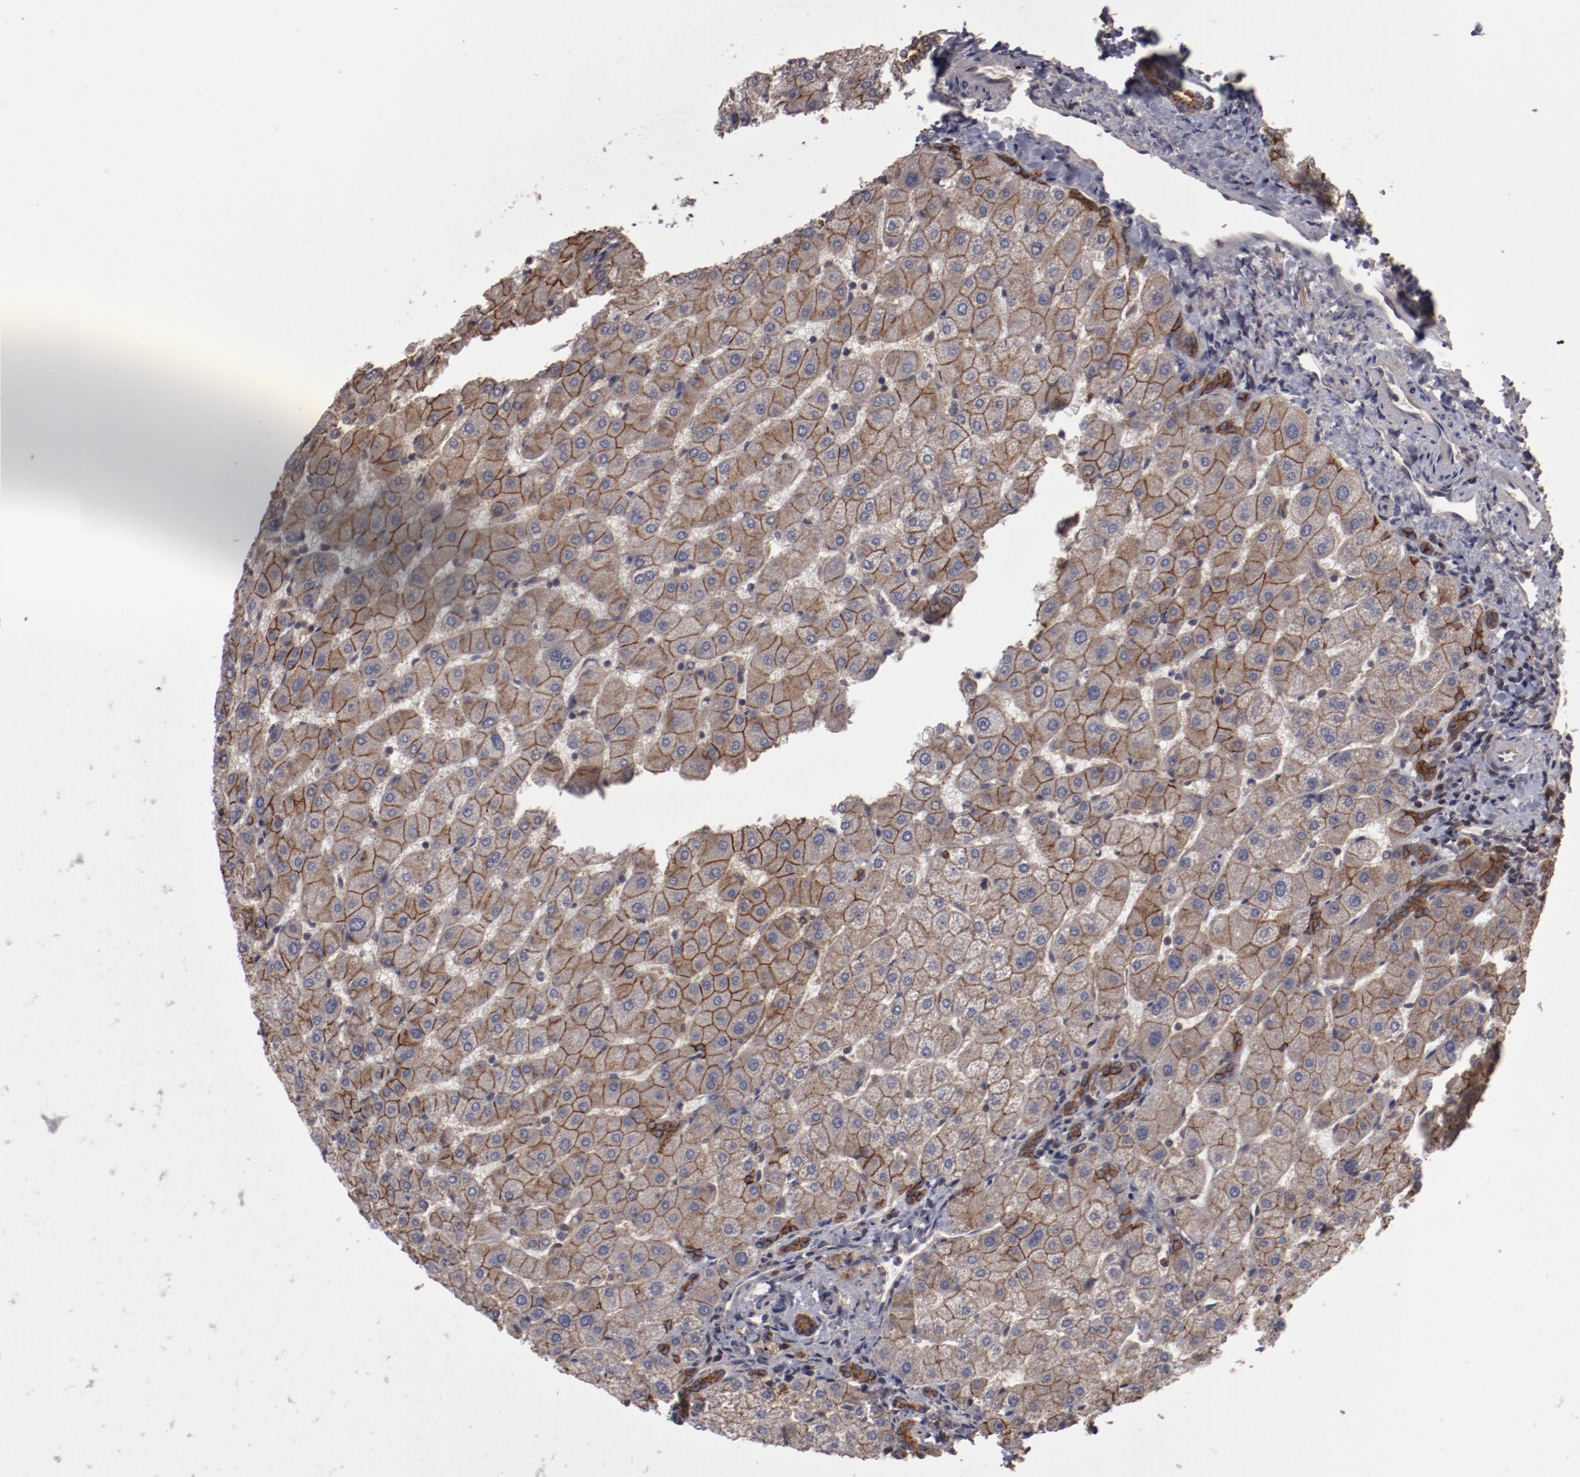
{"staining": {"intensity": "weak", "quantity": ">75%", "location": "cytoplasmic/membranous"}, "tissue": "liver", "cell_type": "Cholangiocytes", "image_type": "normal", "snomed": [{"axis": "morphology", "description": "Normal tissue, NOS"}, {"axis": "topography", "description": "Liver"}], "caption": "Immunohistochemistry photomicrograph of unremarkable human liver stained for a protein (brown), which reveals low levels of weak cytoplasmic/membranous positivity in approximately >75% of cholangiocytes.", "gene": "RPS6KA6", "patient": {"sex": "male", "age": 67}}